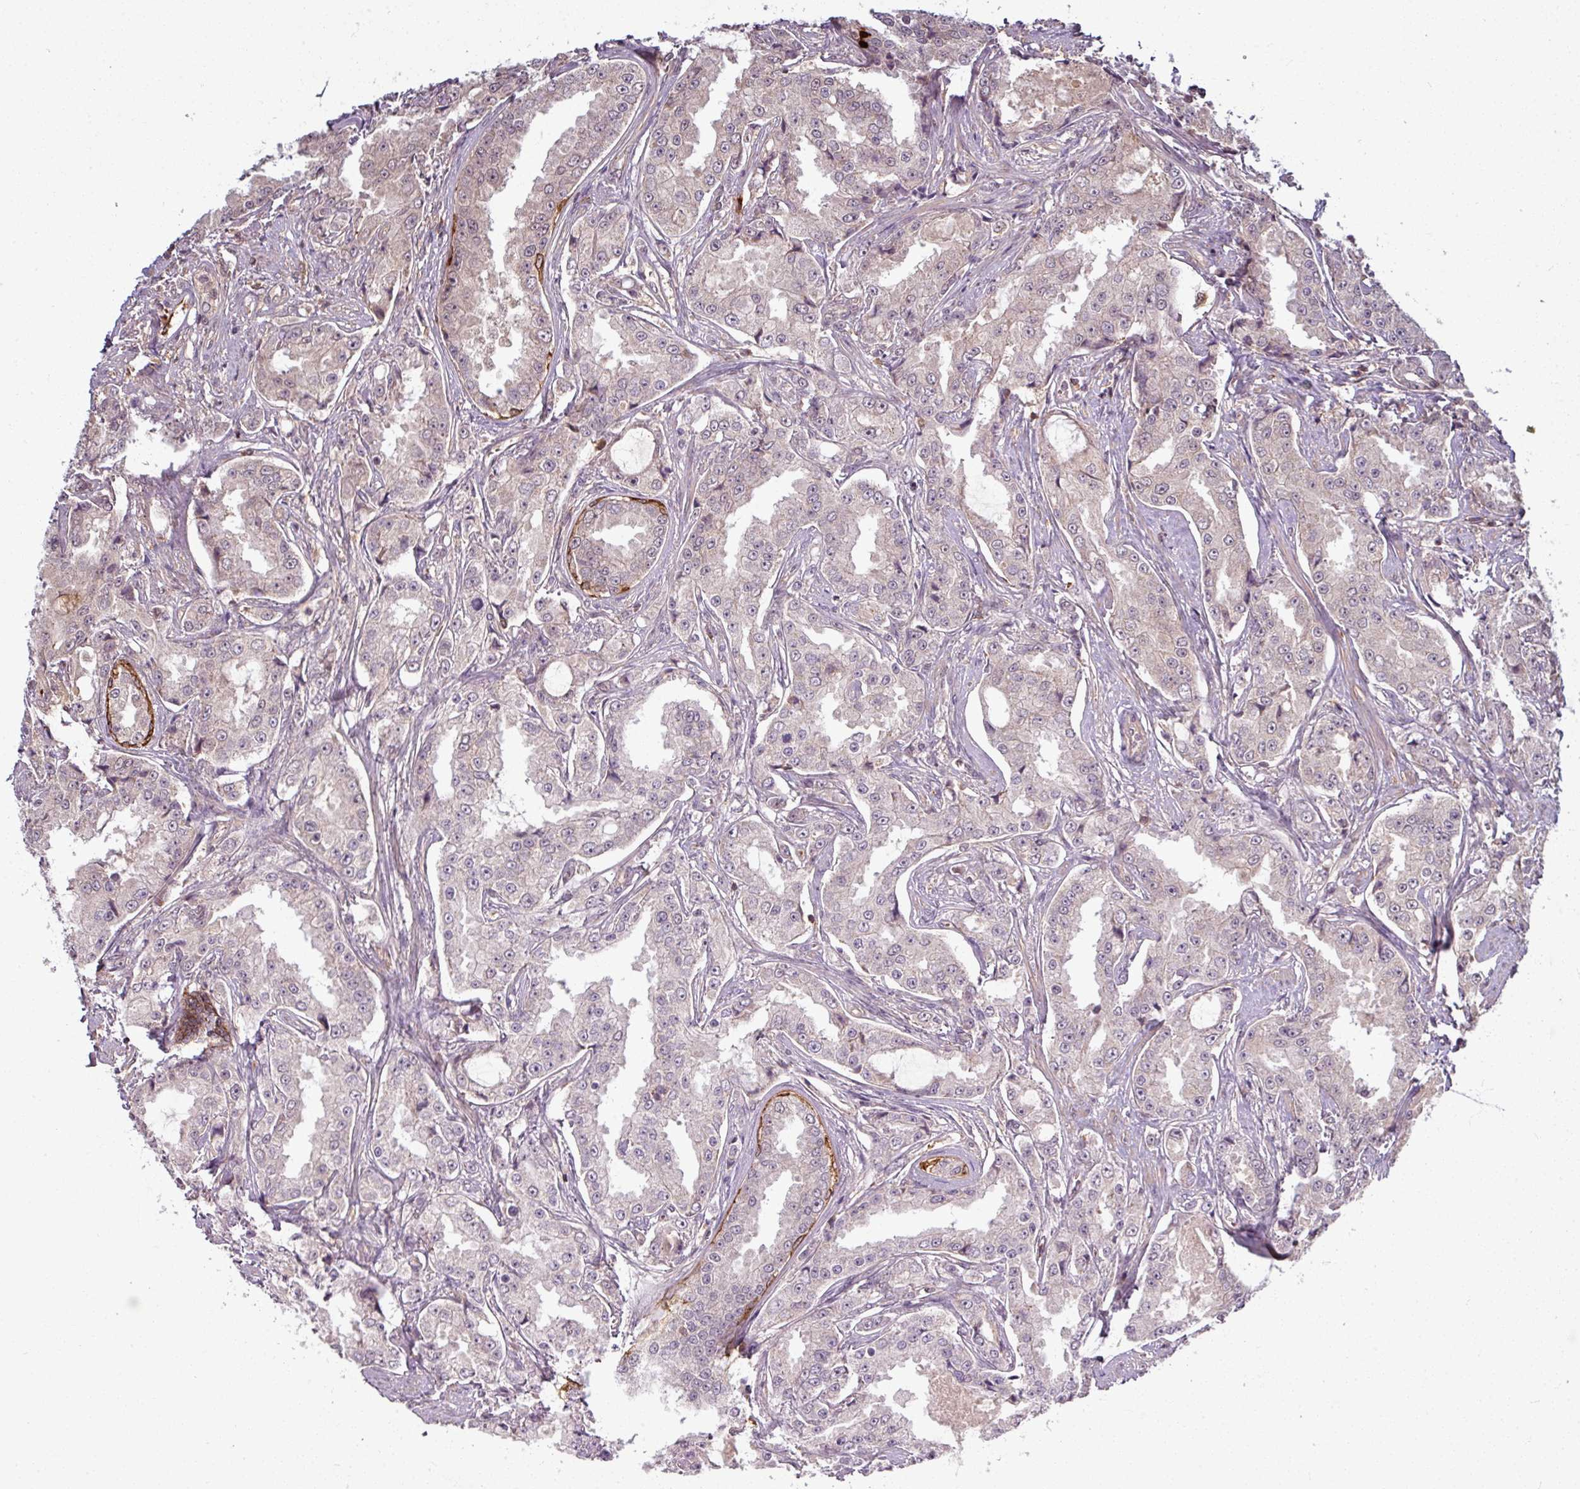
{"staining": {"intensity": "negative", "quantity": "none", "location": "none"}, "tissue": "prostate cancer", "cell_type": "Tumor cells", "image_type": "cancer", "snomed": [{"axis": "morphology", "description": "Adenocarcinoma, High grade"}, {"axis": "topography", "description": "Prostate"}], "caption": "Prostate cancer (adenocarcinoma (high-grade)) stained for a protein using immunohistochemistry reveals no expression tumor cells.", "gene": "TUSC3", "patient": {"sex": "male", "age": 73}}